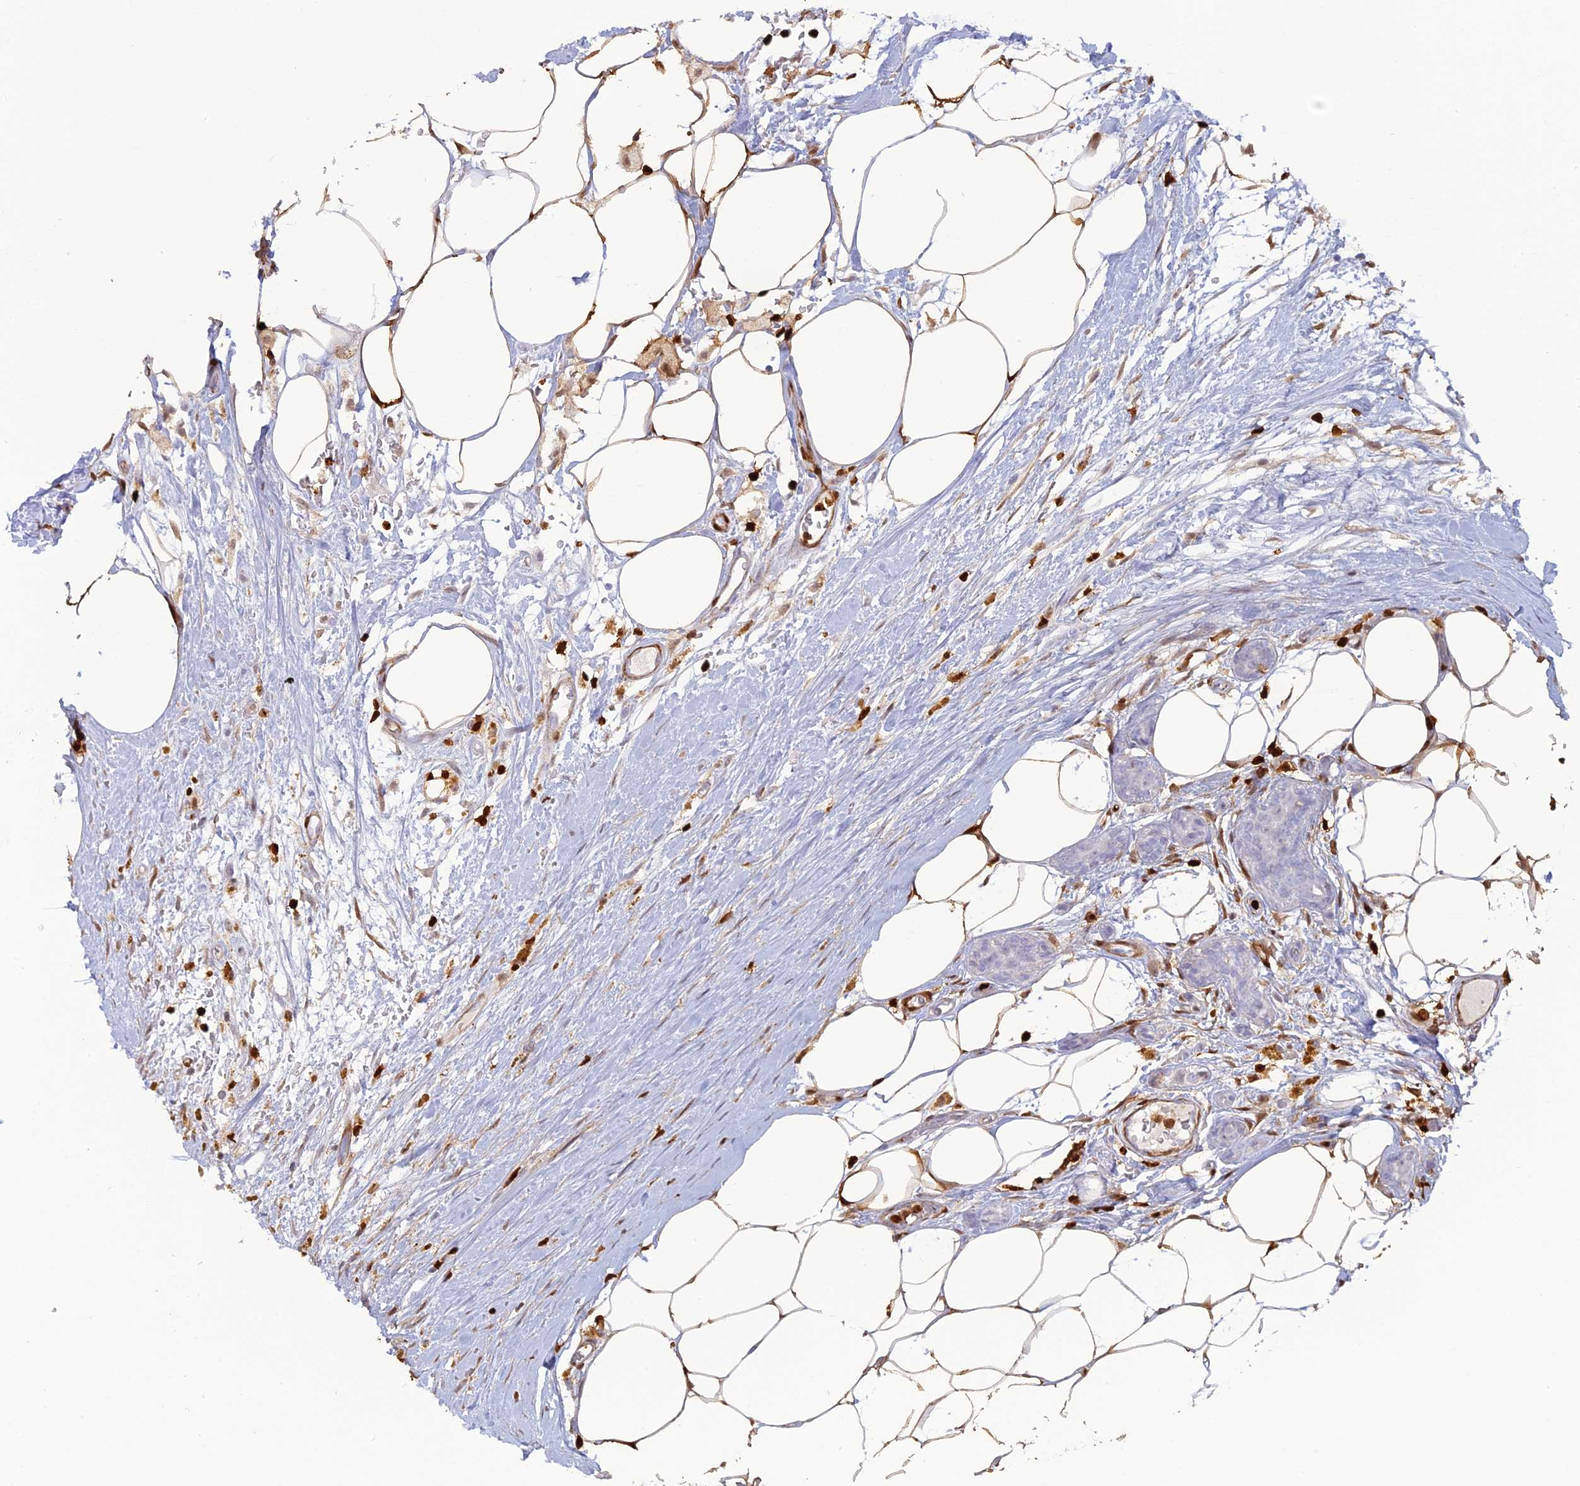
{"staining": {"intensity": "negative", "quantity": "none", "location": "none"}, "tissue": "breast cancer", "cell_type": "Tumor cells", "image_type": "cancer", "snomed": [{"axis": "morphology", "description": "Lobular carcinoma"}, {"axis": "topography", "description": "Breast"}], "caption": "Tumor cells show no significant staining in breast cancer.", "gene": "PGBD4", "patient": {"sex": "female", "age": 58}}